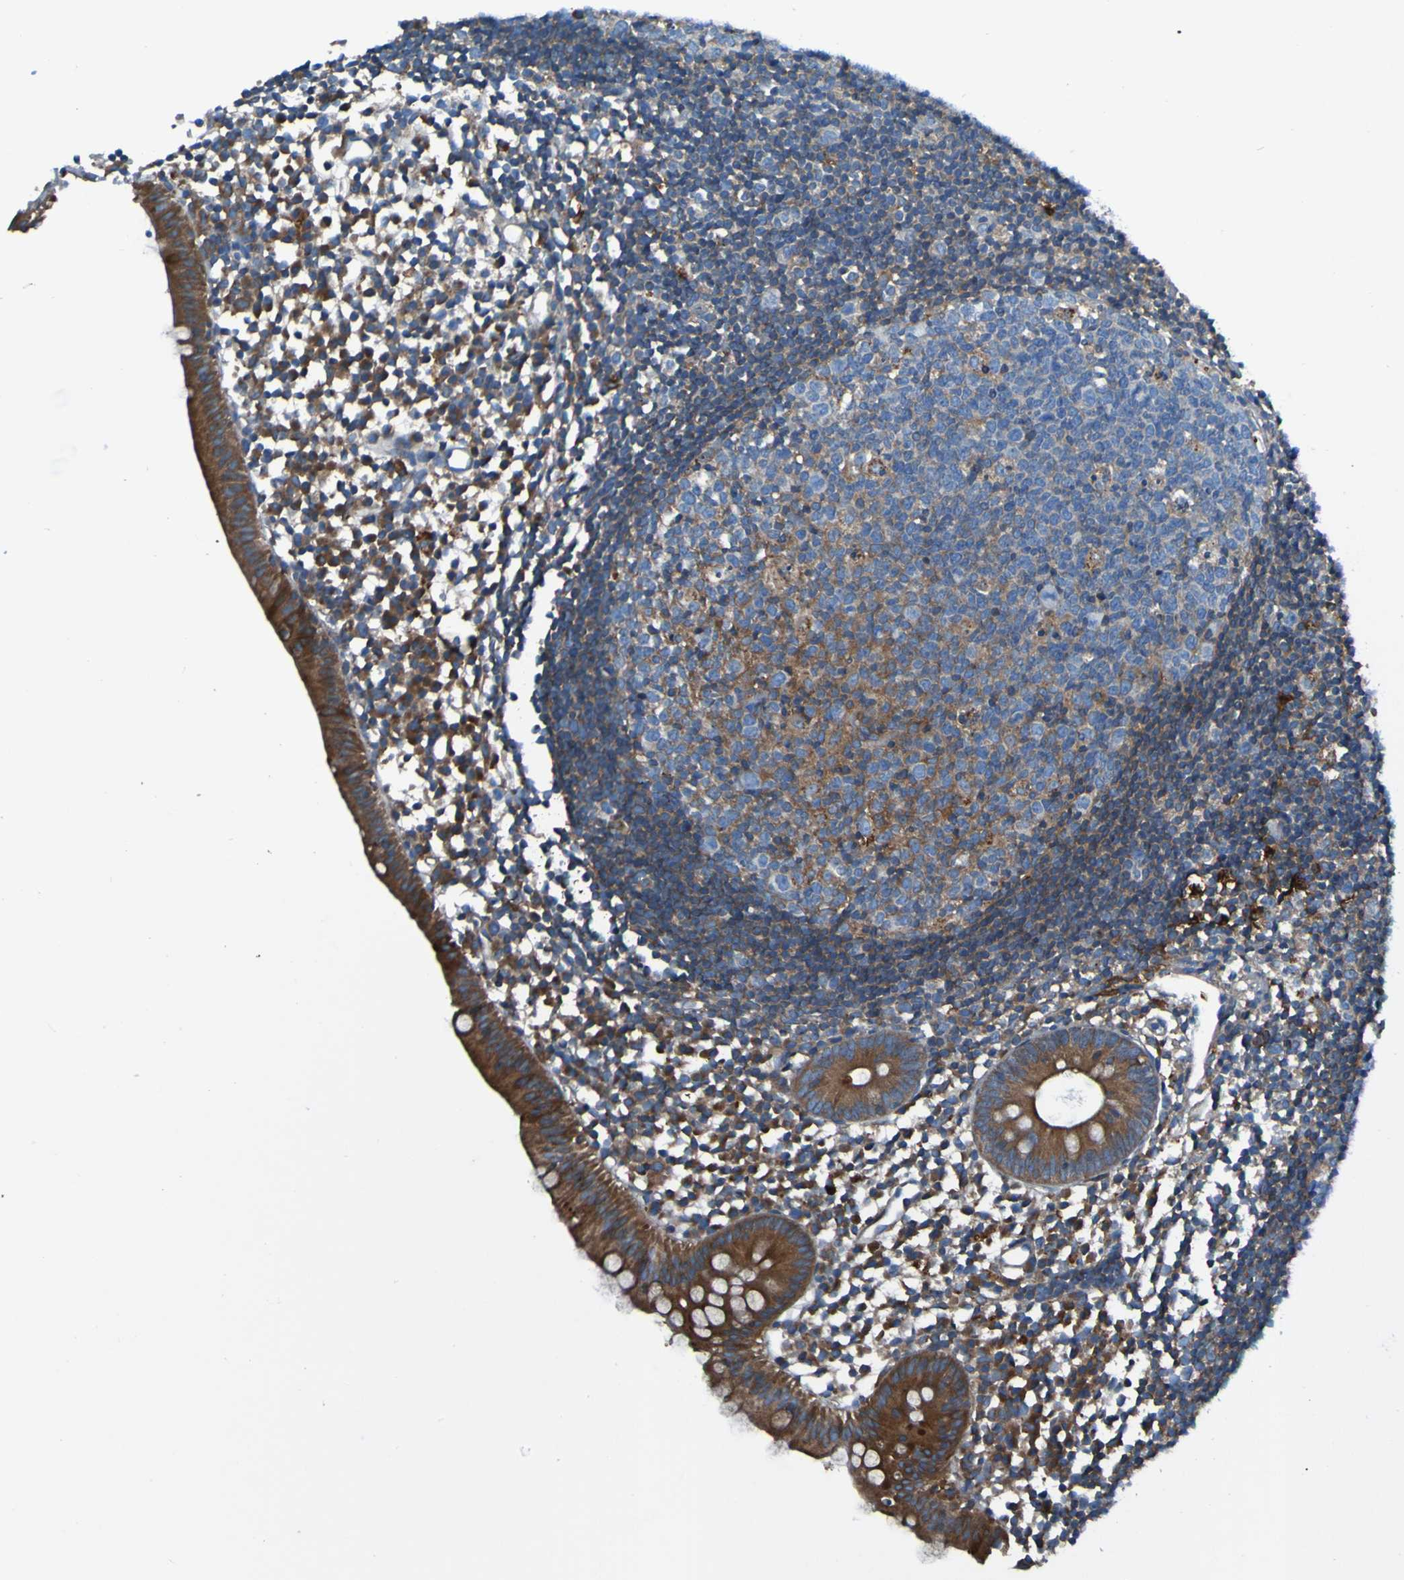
{"staining": {"intensity": "strong", "quantity": "25%-75%", "location": "cytoplasmic/membranous"}, "tissue": "appendix", "cell_type": "Glandular cells", "image_type": "normal", "snomed": [{"axis": "morphology", "description": "Normal tissue, NOS"}, {"axis": "topography", "description": "Appendix"}], "caption": "This is a micrograph of immunohistochemistry staining of benign appendix, which shows strong positivity in the cytoplasmic/membranous of glandular cells.", "gene": "RAB5B", "patient": {"sex": "female", "age": 20}}